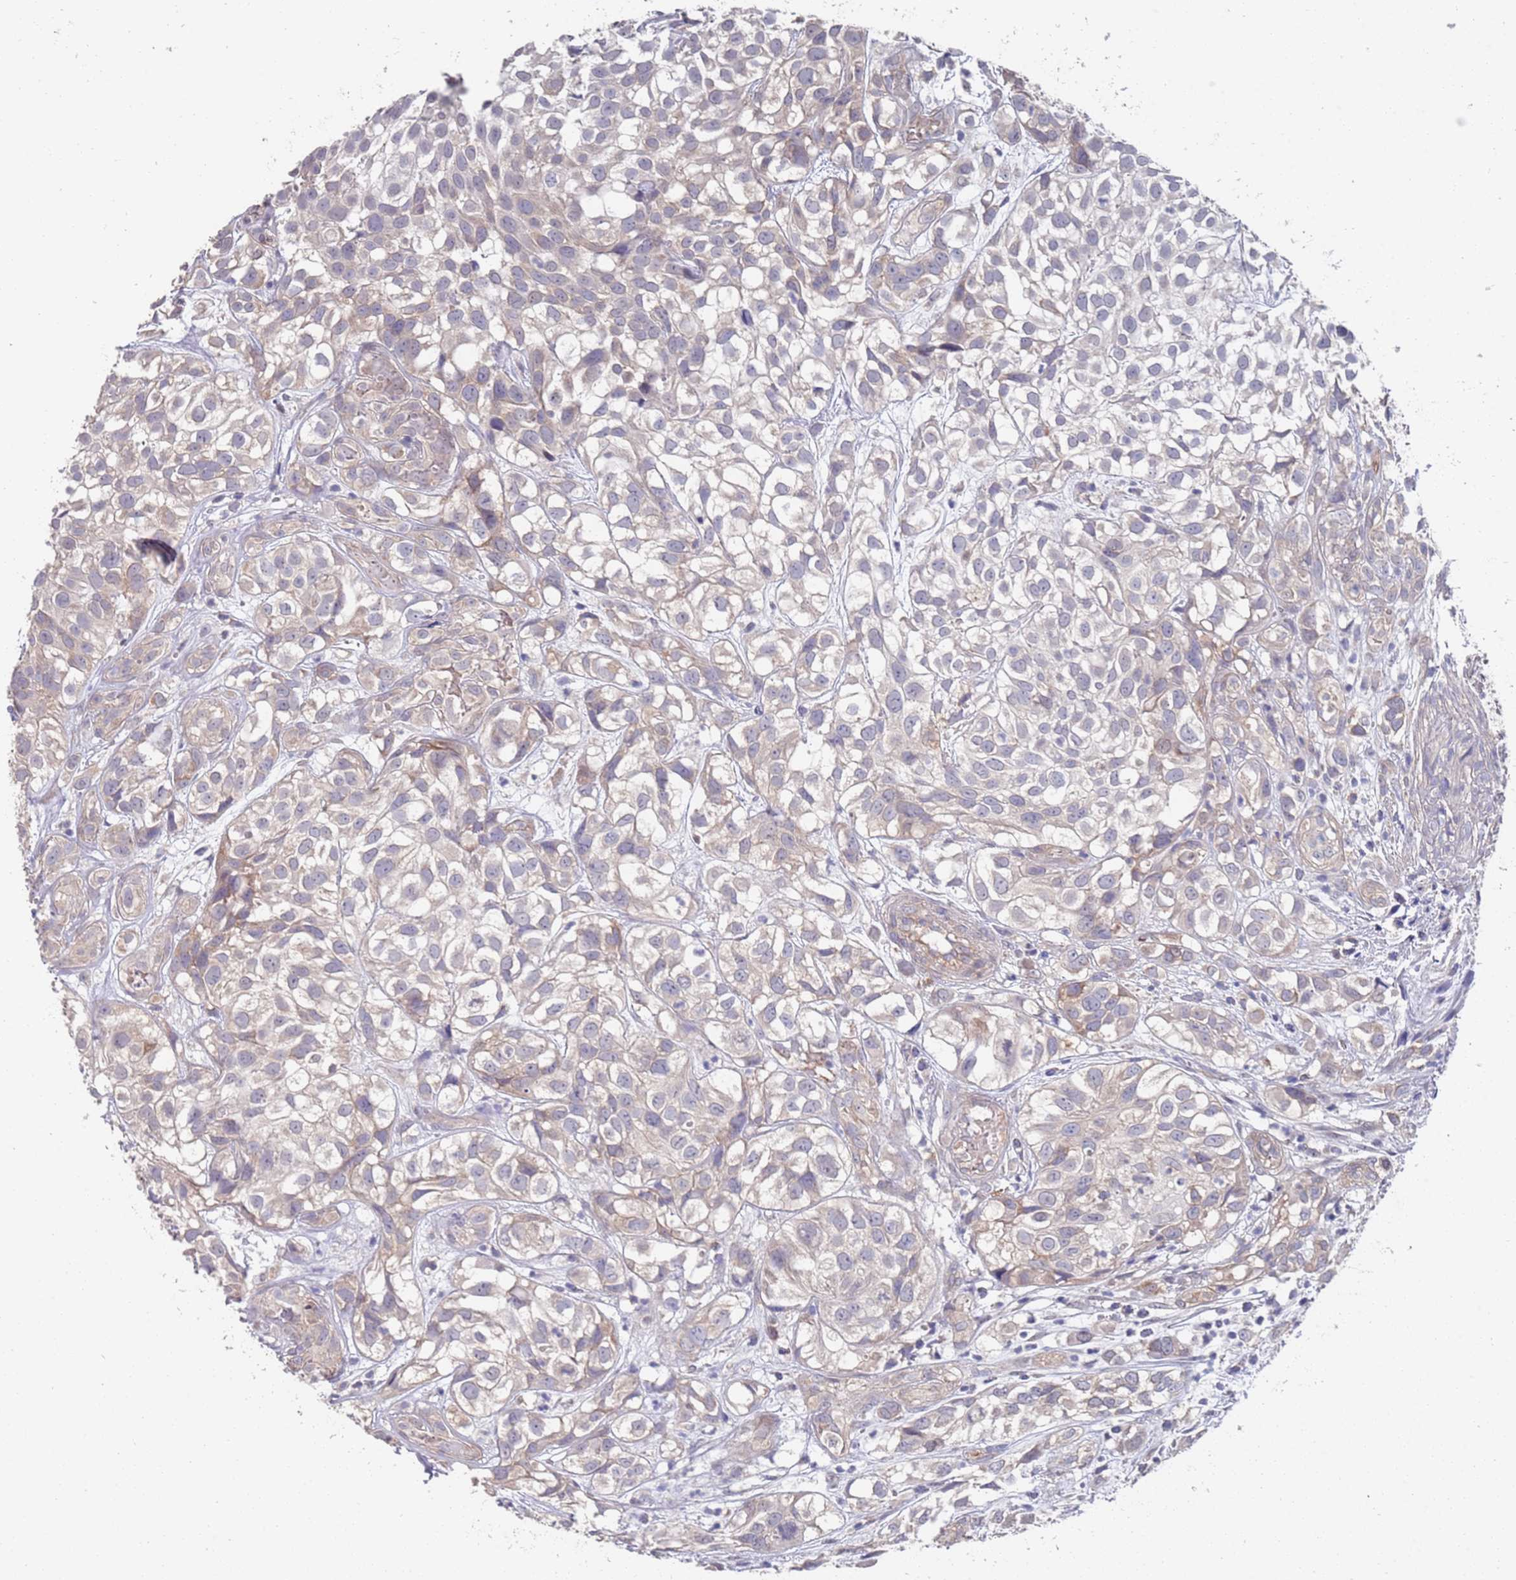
{"staining": {"intensity": "negative", "quantity": "none", "location": "none"}, "tissue": "urothelial cancer", "cell_type": "Tumor cells", "image_type": "cancer", "snomed": [{"axis": "morphology", "description": "Urothelial carcinoma, High grade"}, {"axis": "topography", "description": "Urinary bladder"}], "caption": "Immunohistochemical staining of human urothelial cancer exhibits no significant expression in tumor cells.", "gene": "ANK2", "patient": {"sex": "male", "age": 56}}